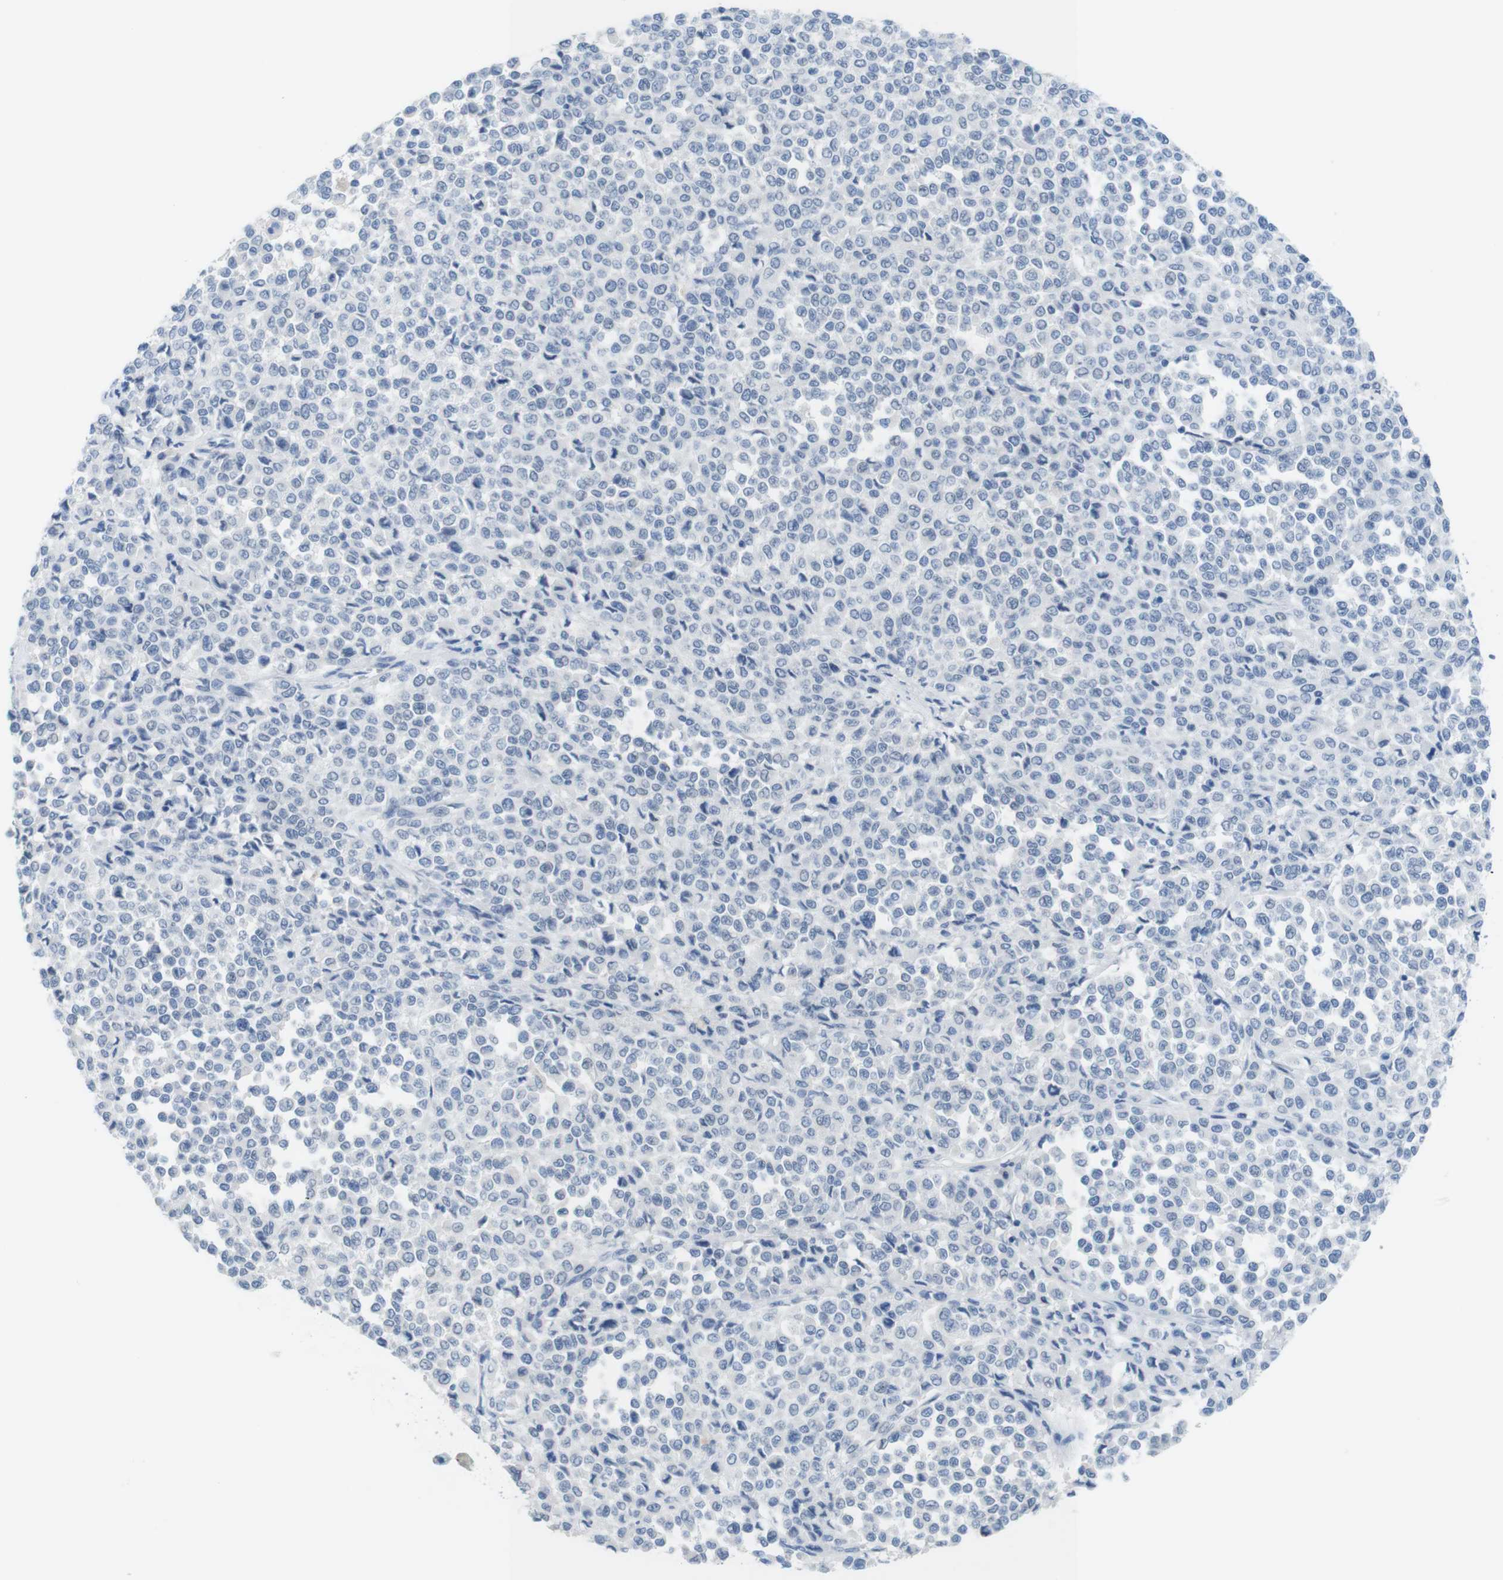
{"staining": {"intensity": "negative", "quantity": "none", "location": "none"}, "tissue": "melanoma", "cell_type": "Tumor cells", "image_type": "cancer", "snomed": [{"axis": "morphology", "description": "Malignant melanoma, Metastatic site"}, {"axis": "topography", "description": "Pancreas"}], "caption": "High power microscopy micrograph of an immunohistochemistry (IHC) histopathology image of malignant melanoma (metastatic site), revealing no significant positivity in tumor cells. (DAB immunohistochemistry (IHC), high magnification).", "gene": "OPN1SW", "patient": {"sex": "female", "age": 30}}